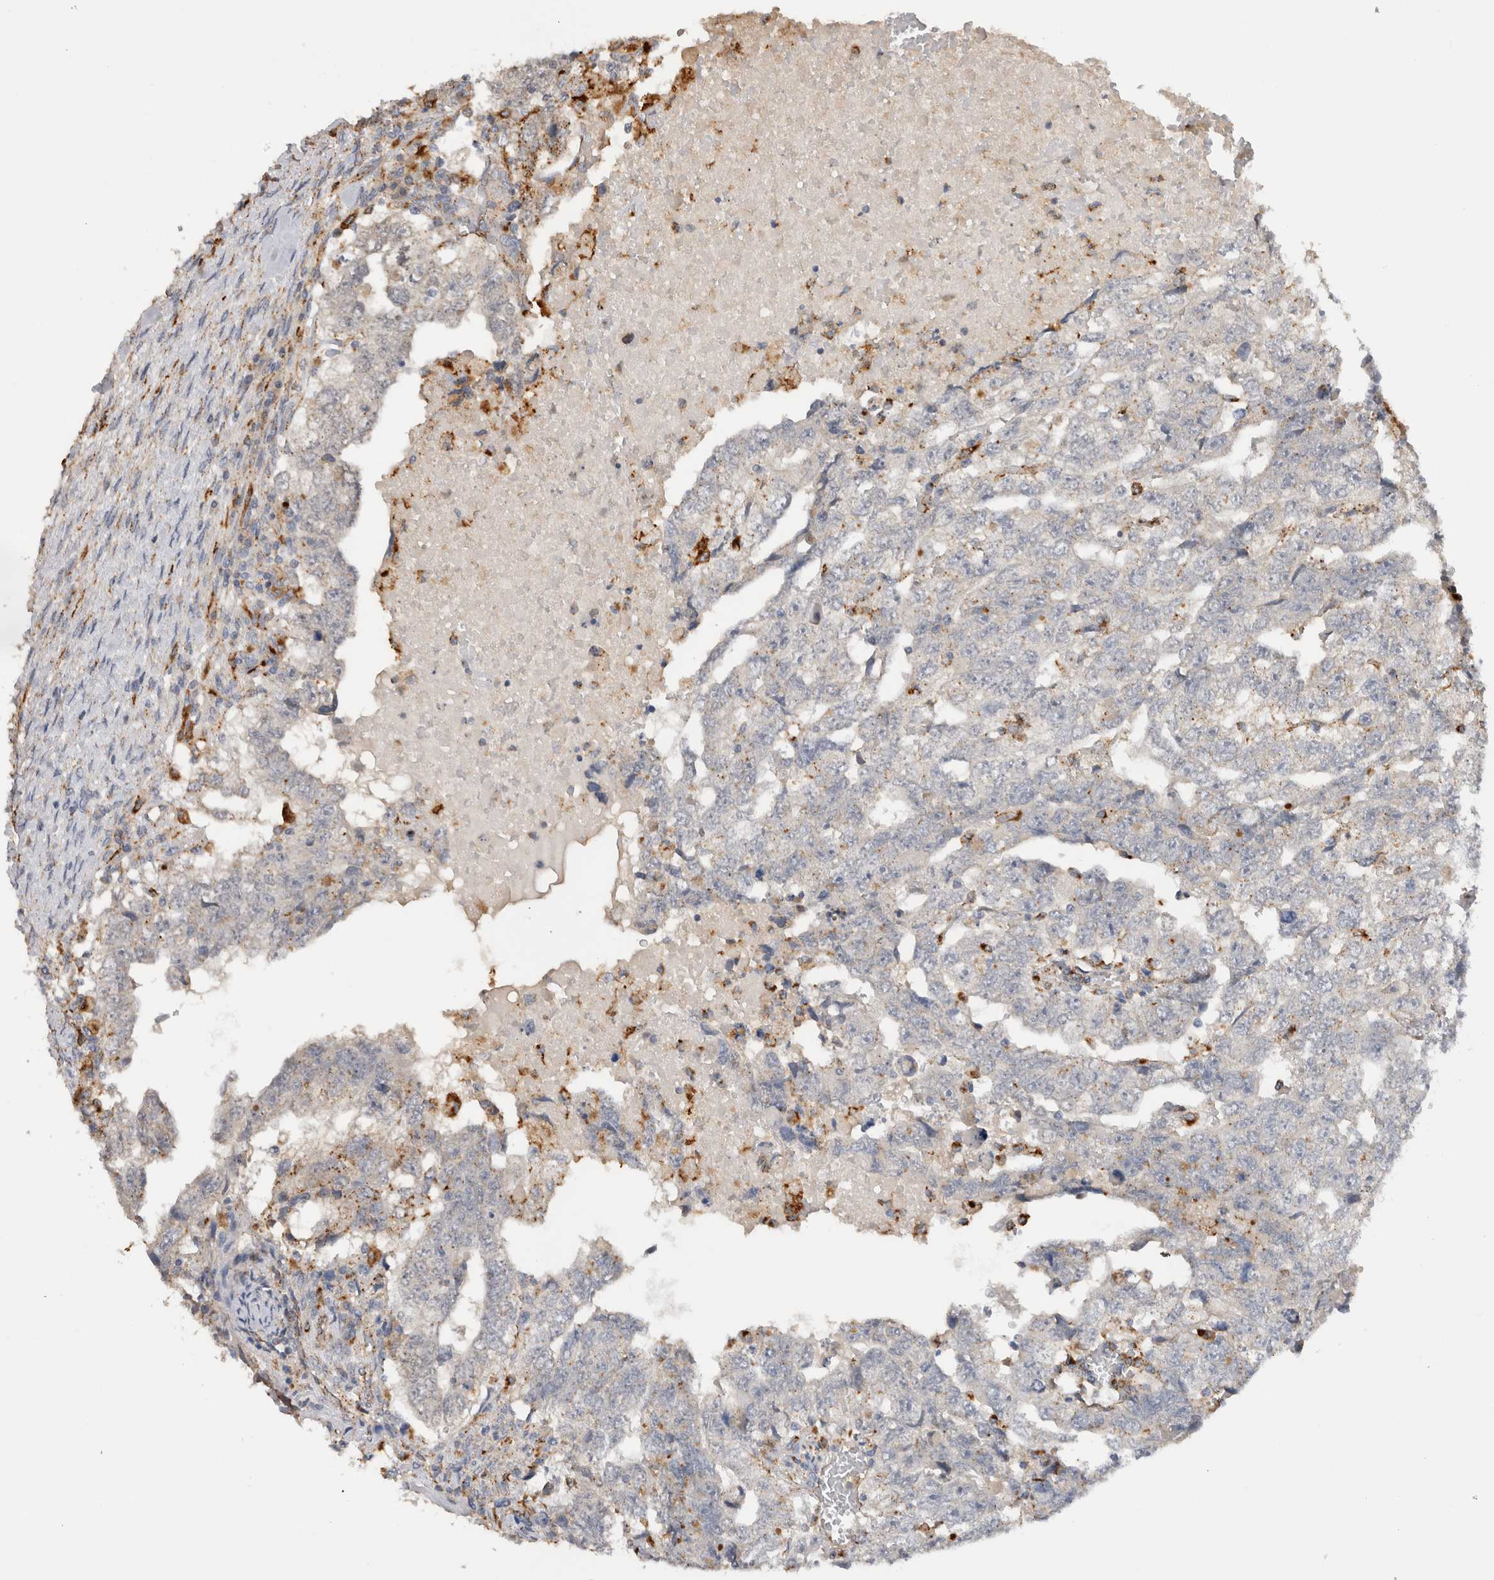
{"staining": {"intensity": "moderate", "quantity": "<25%", "location": "cytoplasmic/membranous"}, "tissue": "testis cancer", "cell_type": "Tumor cells", "image_type": "cancer", "snomed": [{"axis": "morphology", "description": "Carcinoma, Embryonal, NOS"}, {"axis": "topography", "description": "Testis"}], "caption": "The immunohistochemical stain shows moderate cytoplasmic/membranous staining in tumor cells of testis cancer tissue.", "gene": "GNS", "patient": {"sex": "male", "age": 36}}